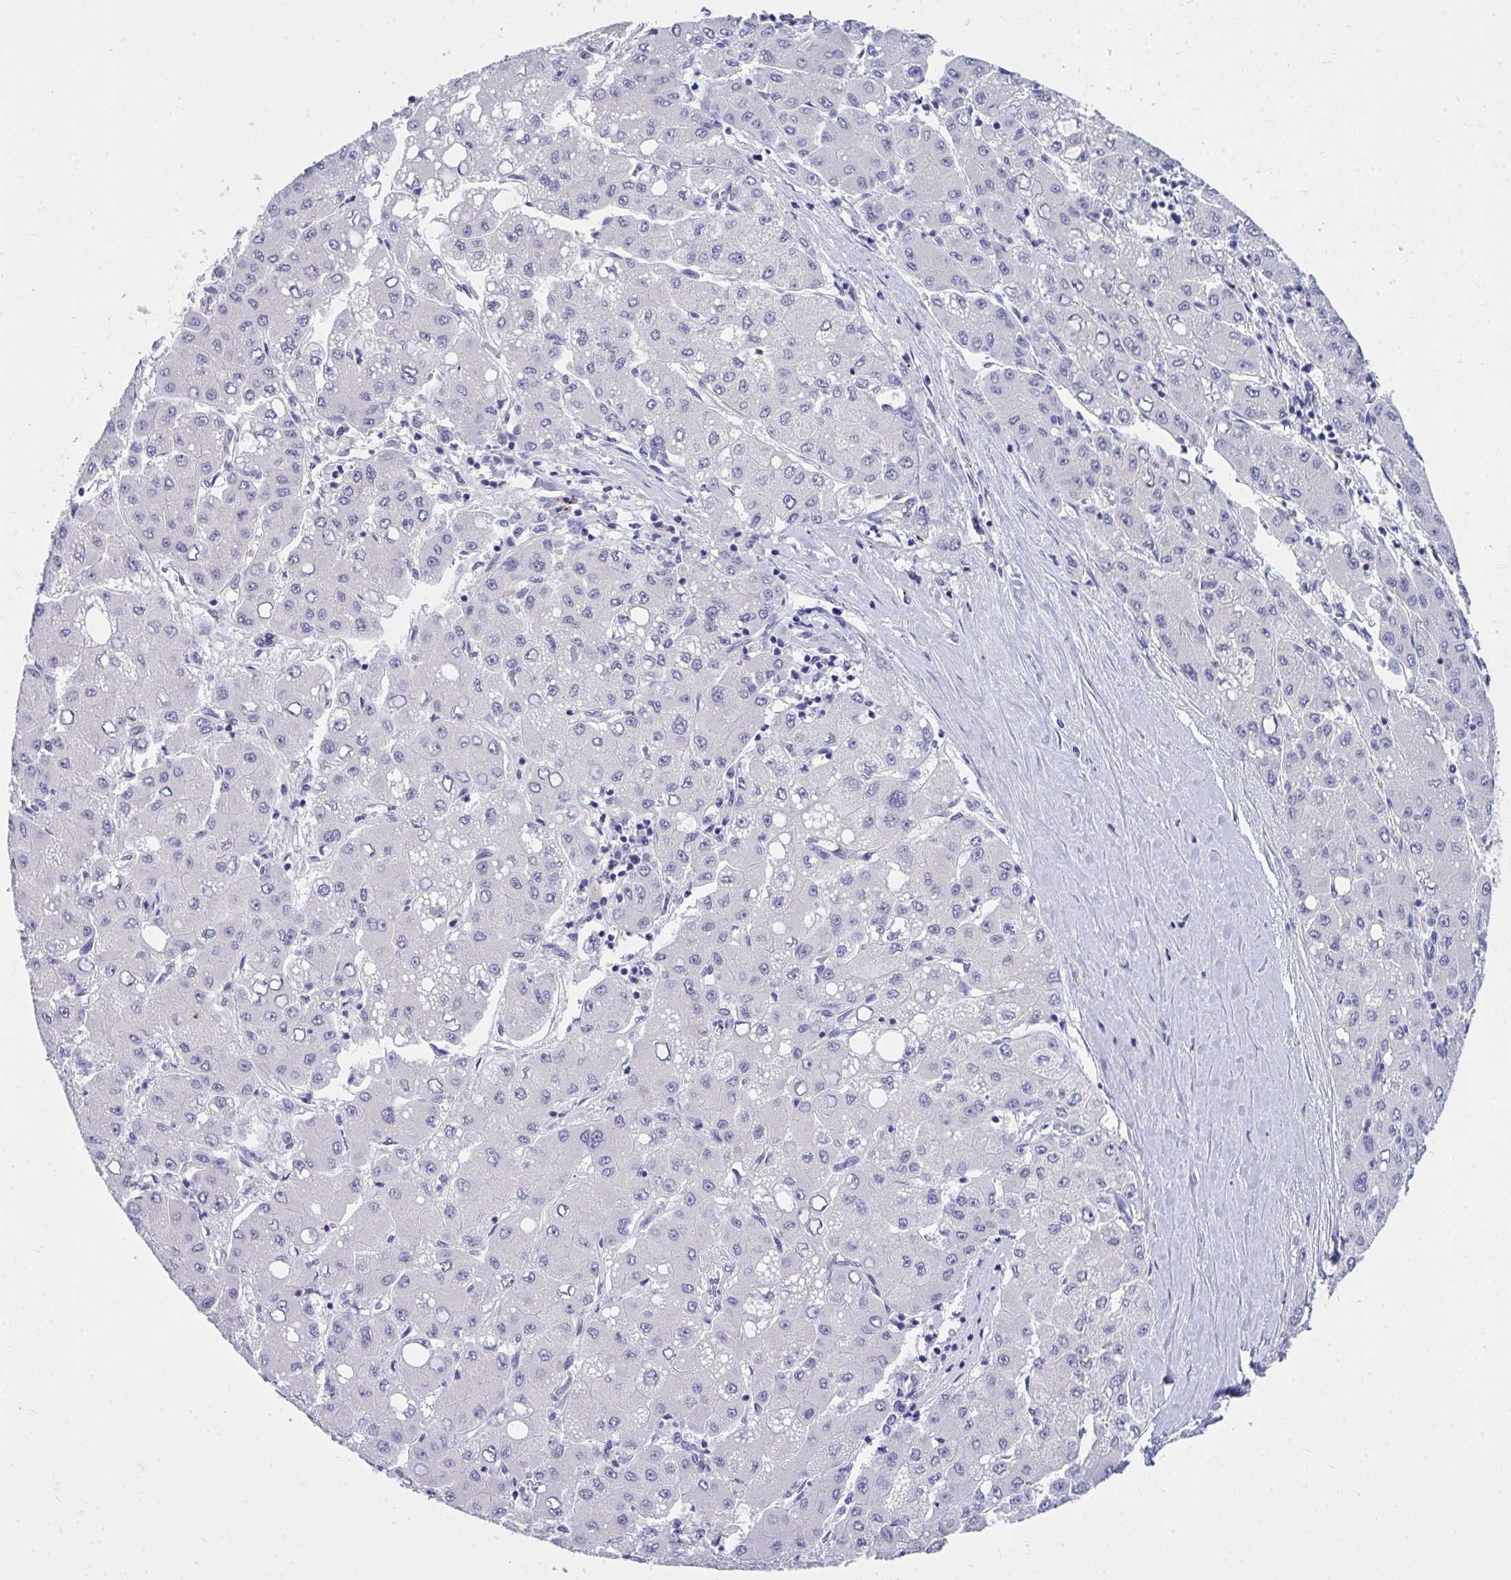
{"staining": {"intensity": "negative", "quantity": "none", "location": "none"}, "tissue": "liver cancer", "cell_type": "Tumor cells", "image_type": "cancer", "snomed": [{"axis": "morphology", "description": "Carcinoma, Hepatocellular, NOS"}, {"axis": "topography", "description": "Liver"}], "caption": "Immunohistochemistry image of neoplastic tissue: liver cancer (hepatocellular carcinoma) stained with DAB (3,3'-diaminobenzidine) reveals no significant protein expression in tumor cells. (DAB (3,3'-diaminobenzidine) immunohistochemistry (IHC) visualized using brightfield microscopy, high magnification).", "gene": "TSBP1", "patient": {"sex": "male", "age": 40}}